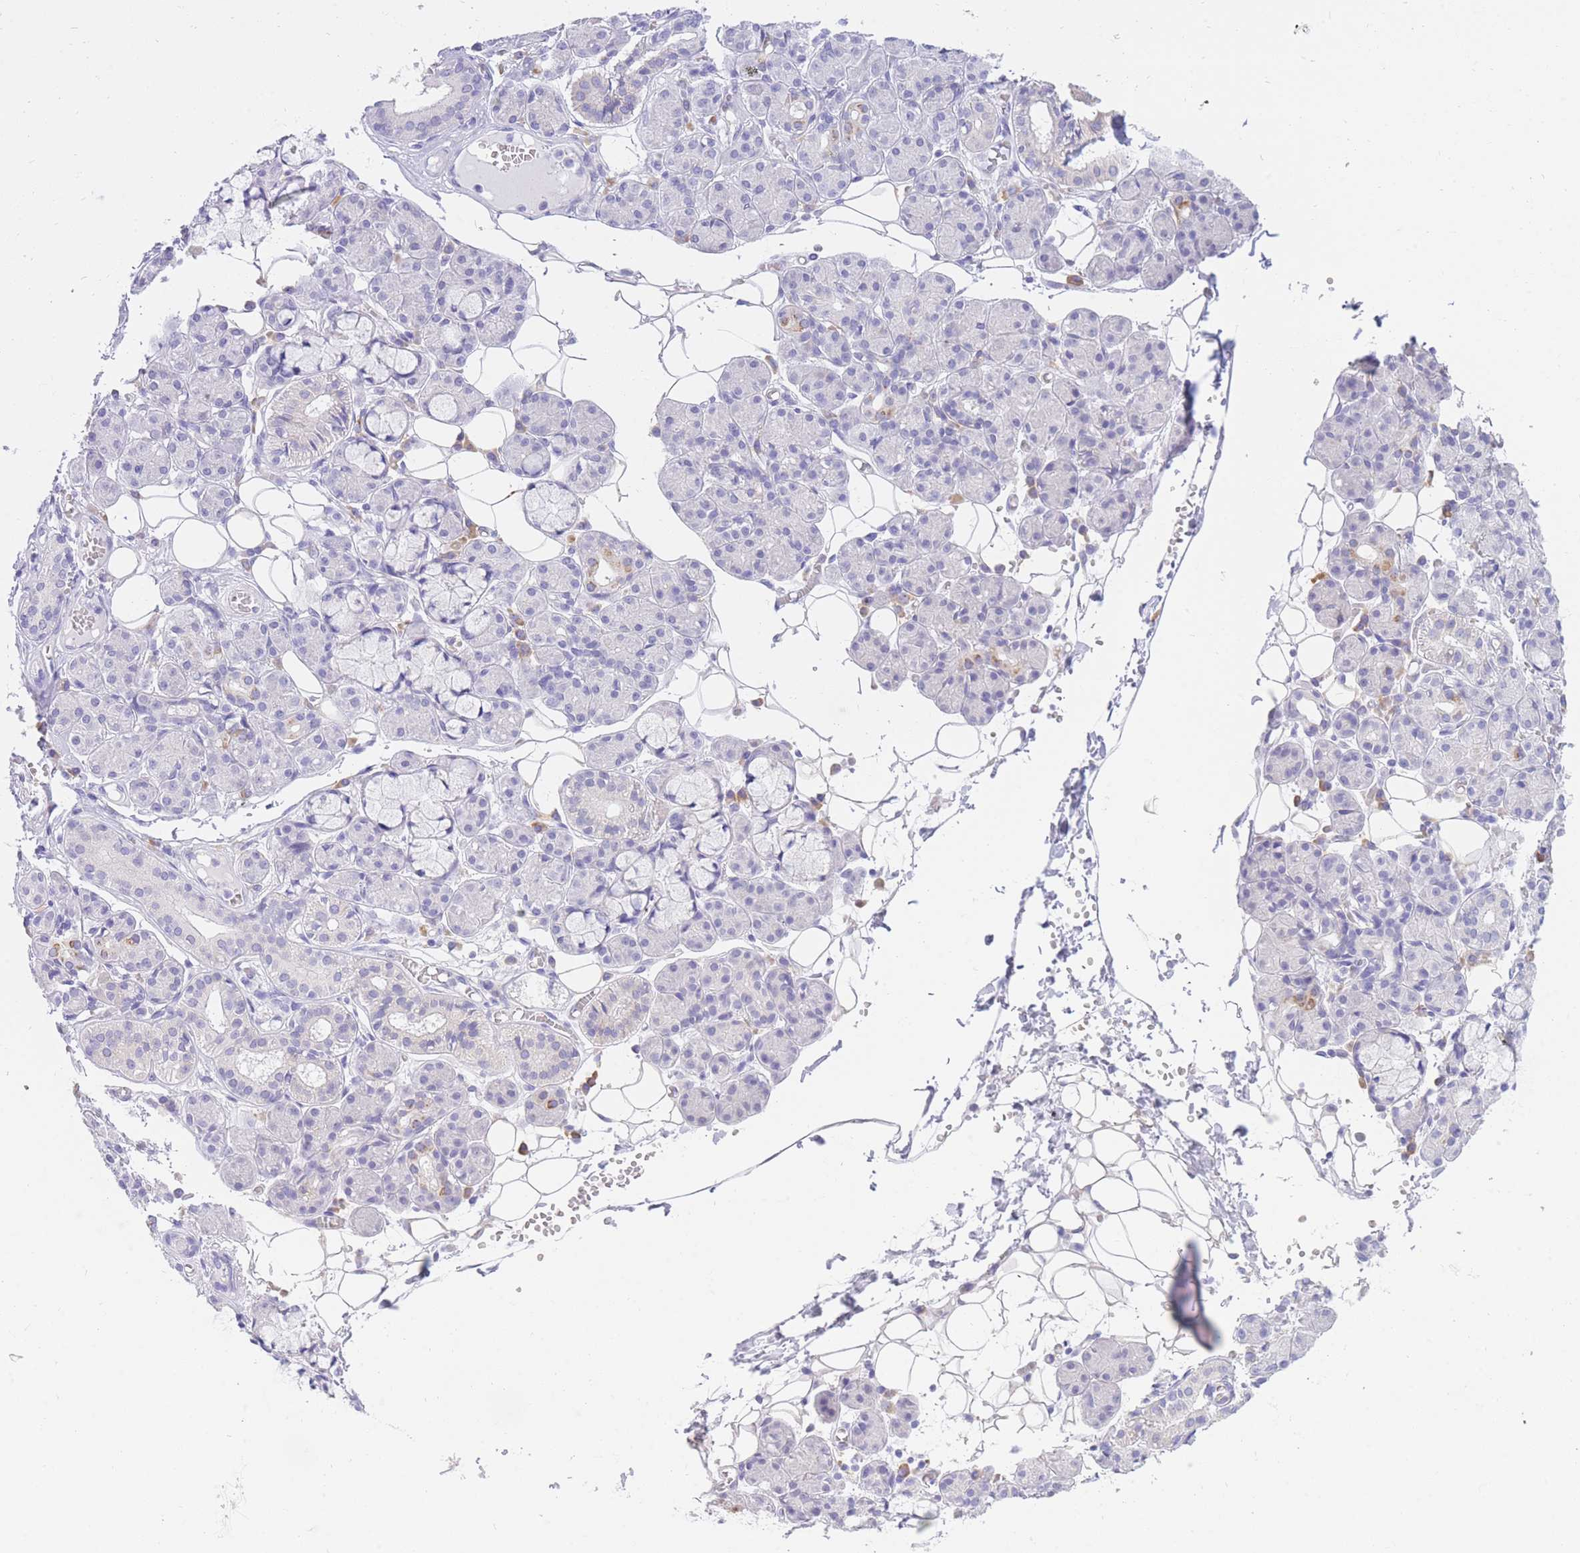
{"staining": {"intensity": "negative", "quantity": "none", "location": "none"}, "tissue": "salivary gland", "cell_type": "Glandular cells", "image_type": "normal", "snomed": [{"axis": "morphology", "description": "Normal tissue, NOS"}, {"axis": "topography", "description": "Salivary gland"}], "caption": "Immunohistochemistry histopathology image of benign human salivary gland stained for a protein (brown), which displays no staining in glandular cells. The staining is performed using DAB (3,3'-diaminobenzidine) brown chromogen with nuclei counter-stained in using hematoxylin.", "gene": "SSUH2", "patient": {"sex": "male", "age": 63}}